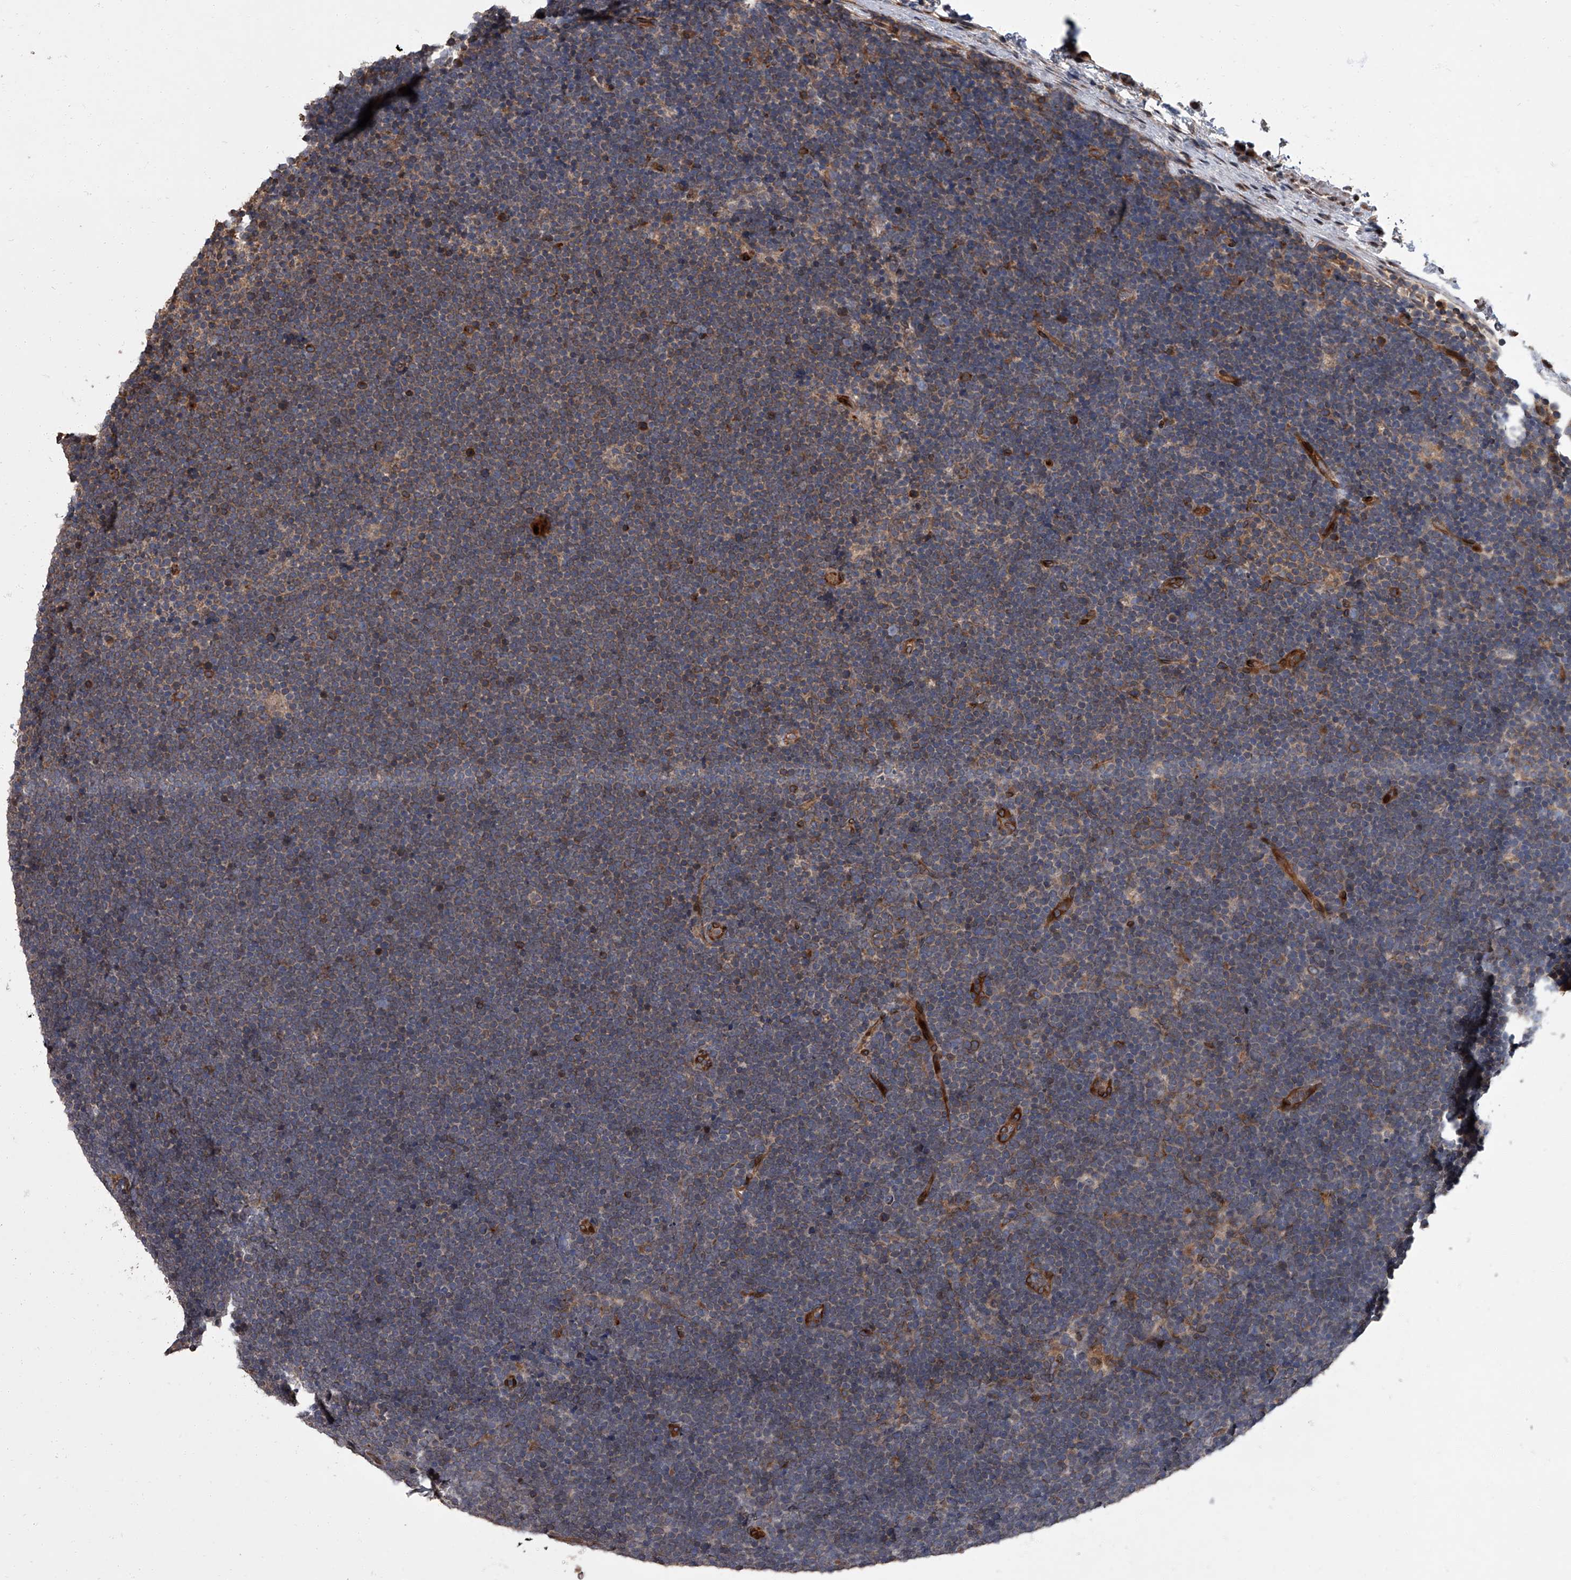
{"staining": {"intensity": "negative", "quantity": "none", "location": "none"}, "tissue": "lymphoma", "cell_type": "Tumor cells", "image_type": "cancer", "snomed": [{"axis": "morphology", "description": "Malignant lymphoma, non-Hodgkin's type, High grade"}, {"axis": "topography", "description": "Lymph node"}], "caption": "This is an immunohistochemistry (IHC) micrograph of human lymphoma. There is no expression in tumor cells.", "gene": "LRRC8C", "patient": {"sex": "male", "age": 13}}